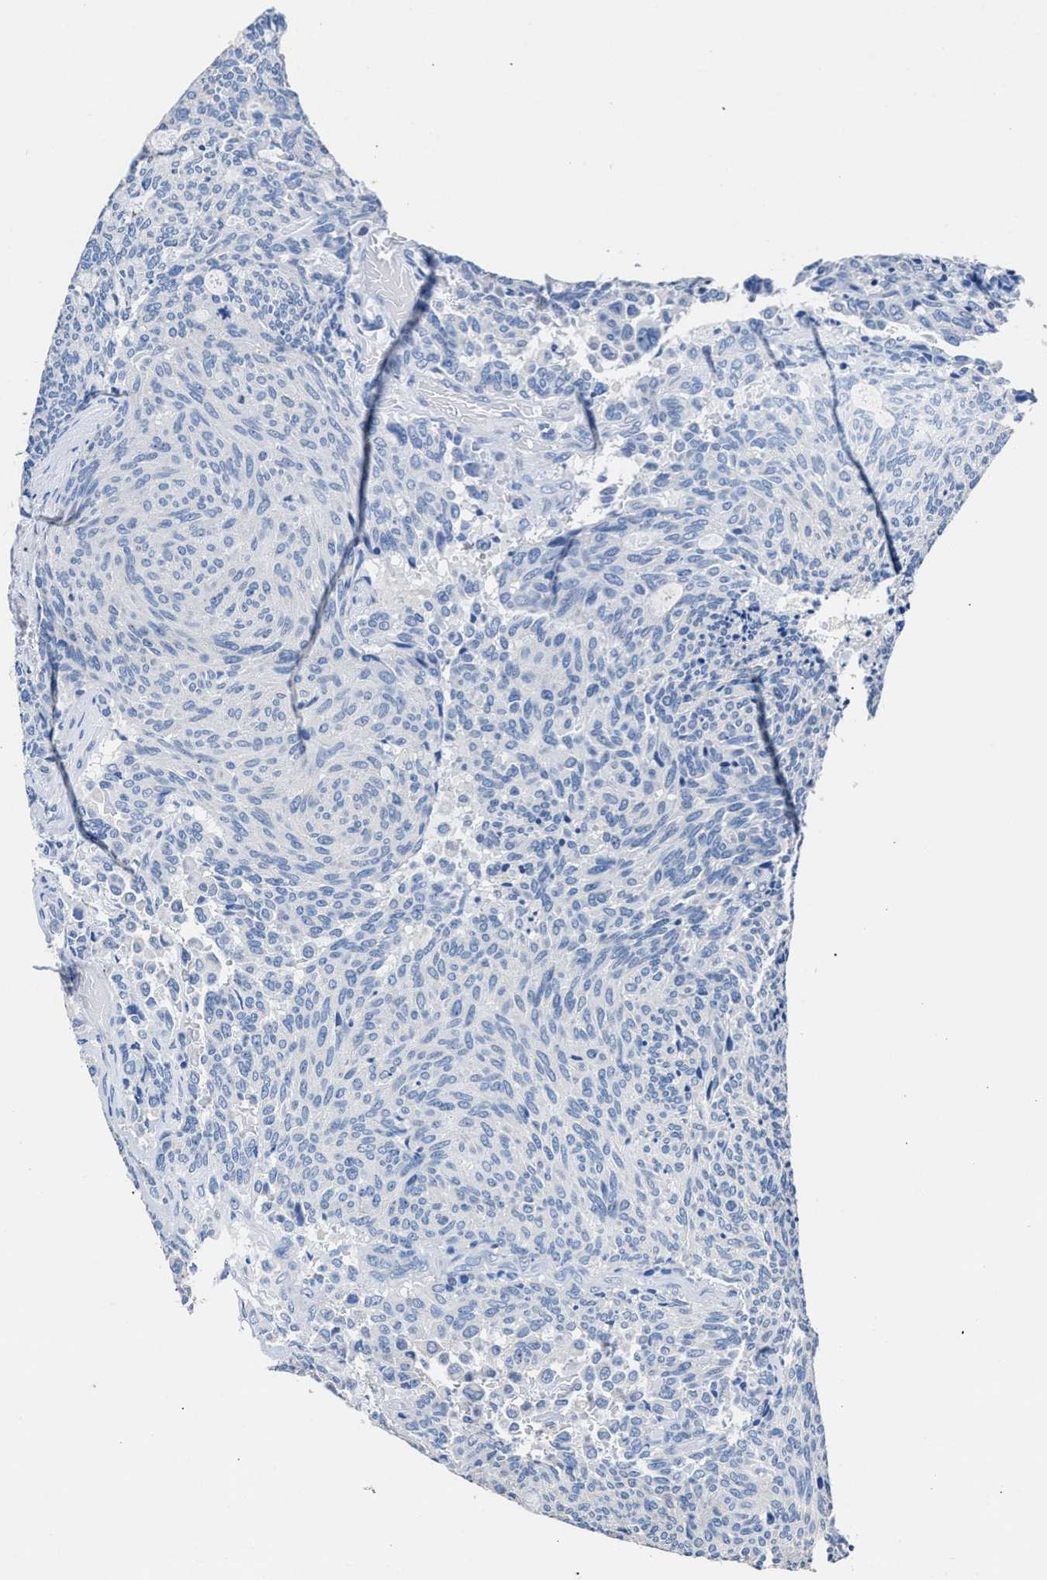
{"staining": {"intensity": "negative", "quantity": "none", "location": "none"}, "tissue": "carcinoid", "cell_type": "Tumor cells", "image_type": "cancer", "snomed": [{"axis": "morphology", "description": "Carcinoid, malignant, NOS"}, {"axis": "topography", "description": "Pancreas"}], "caption": "Tumor cells show no significant staining in malignant carcinoid. The staining was performed using DAB to visualize the protein expression in brown, while the nuclei were stained in blue with hematoxylin (Magnification: 20x).", "gene": "GSTM1", "patient": {"sex": "female", "age": 54}}